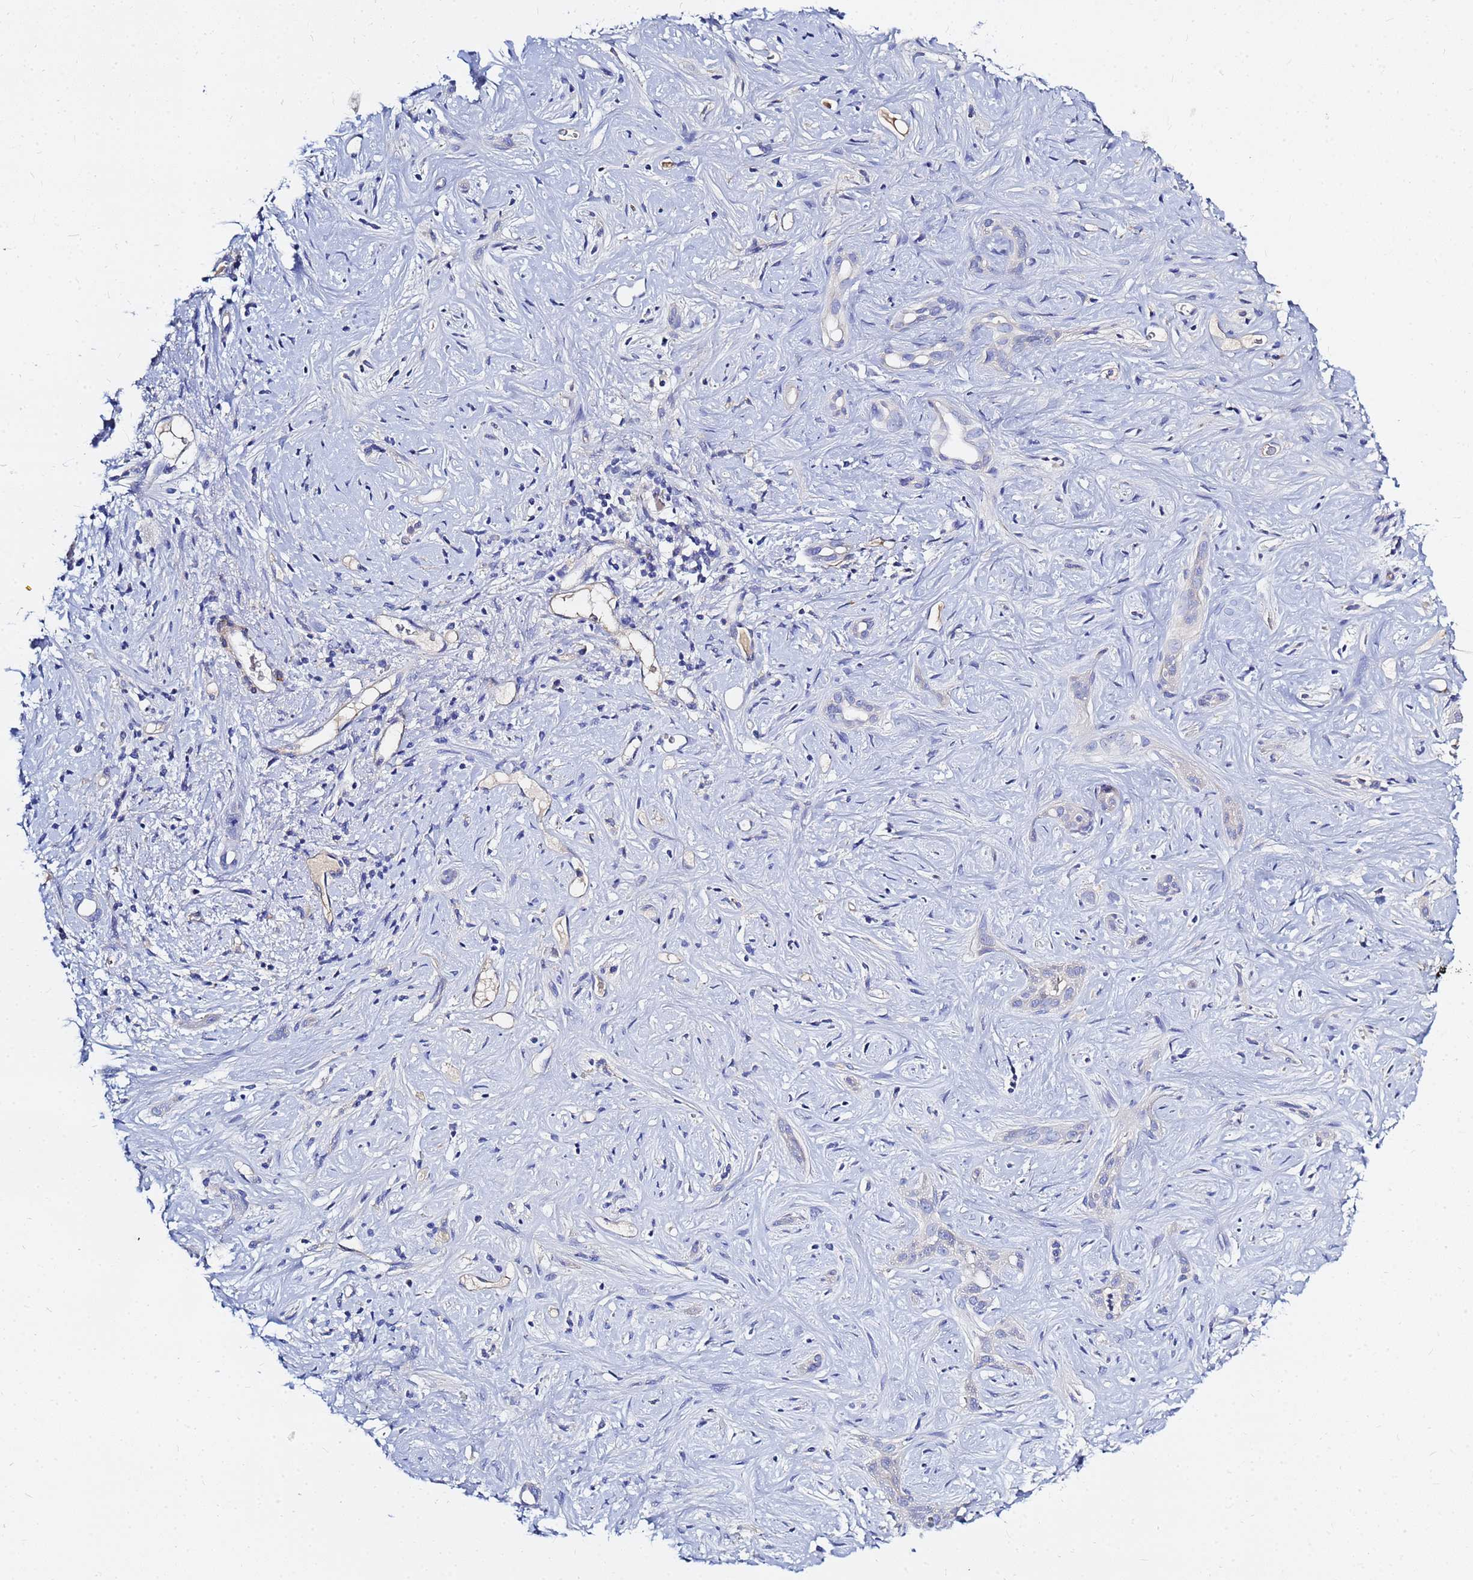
{"staining": {"intensity": "negative", "quantity": "none", "location": "none"}, "tissue": "liver cancer", "cell_type": "Tumor cells", "image_type": "cancer", "snomed": [{"axis": "morphology", "description": "Cholangiocarcinoma"}, {"axis": "topography", "description": "Liver"}], "caption": "There is no significant positivity in tumor cells of liver cancer (cholangiocarcinoma). (Brightfield microscopy of DAB immunohistochemistry at high magnification).", "gene": "ZNF552", "patient": {"sex": "male", "age": 67}}